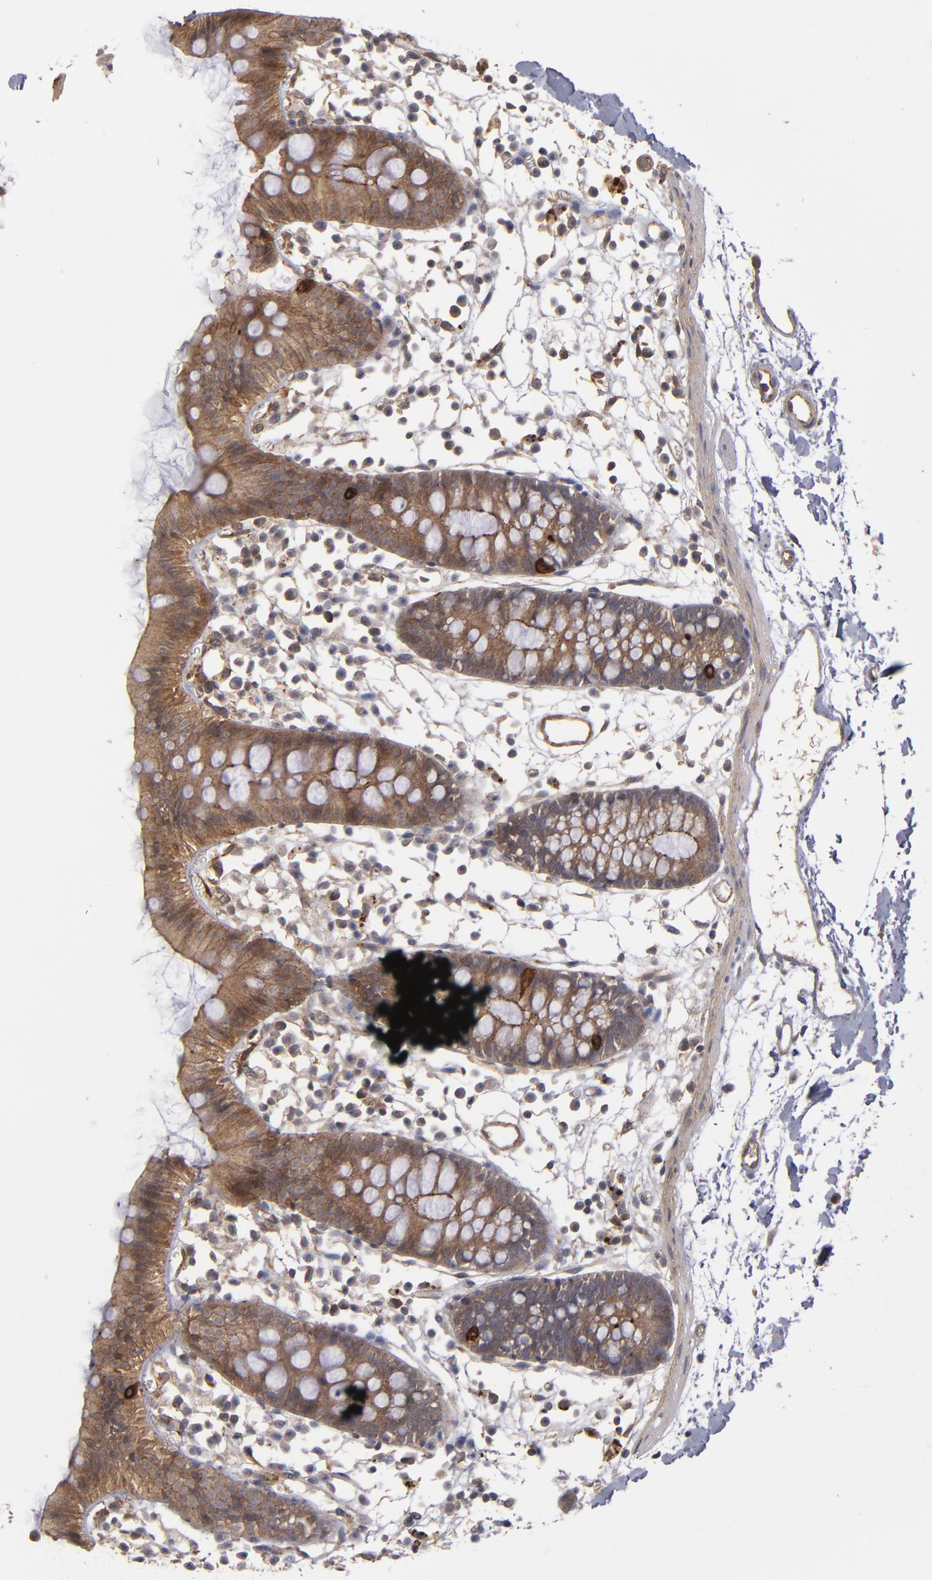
{"staining": {"intensity": "moderate", "quantity": ">75%", "location": "cytoplasmic/membranous"}, "tissue": "colon", "cell_type": "Endothelial cells", "image_type": "normal", "snomed": [{"axis": "morphology", "description": "Normal tissue, NOS"}, {"axis": "topography", "description": "Colon"}], "caption": "Immunohistochemistry (IHC) of unremarkable colon reveals medium levels of moderate cytoplasmic/membranous staining in about >75% of endothelial cells.", "gene": "TJP1", "patient": {"sex": "male", "age": 14}}